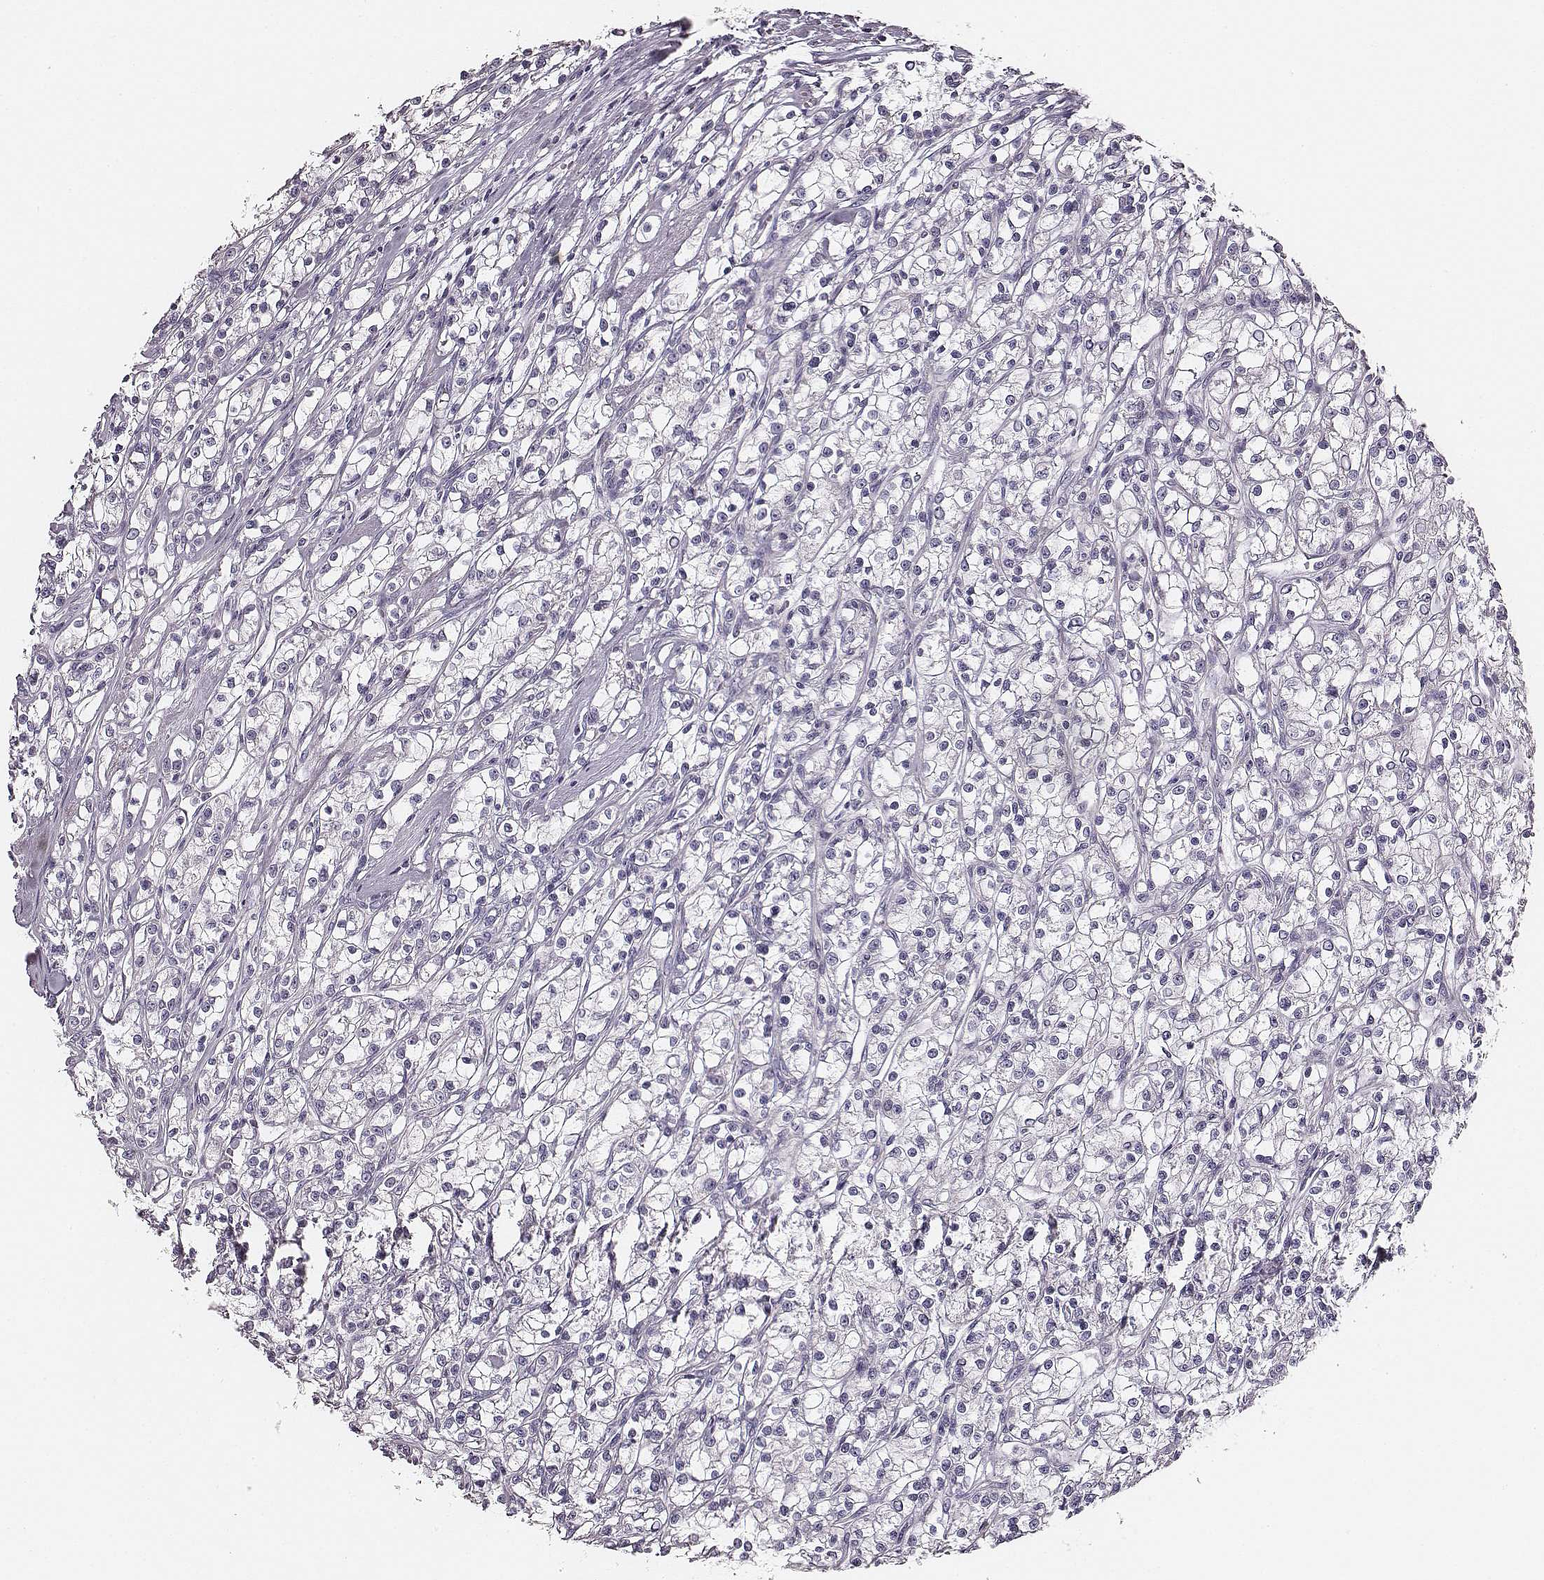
{"staining": {"intensity": "negative", "quantity": "none", "location": "none"}, "tissue": "renal cancer", "cell_type": "Tumor cells", "image_type": "cancer", "snomed": [{"axis": "morphology", "description": "Adenocarcinoma, NOS"}, {"axis": "topography", "description": "Kidney"}], "caption": "Immunohistochemistry photomicrograph of neoplastic tissue: renal cancer (adenocarcinoma) stained with DAB (3,3'-diaminobenzidine) reveals no significant protein expression in tumor cells.", "gene": "UBL4B", "patient": {"sex": "female", "age": 59}}